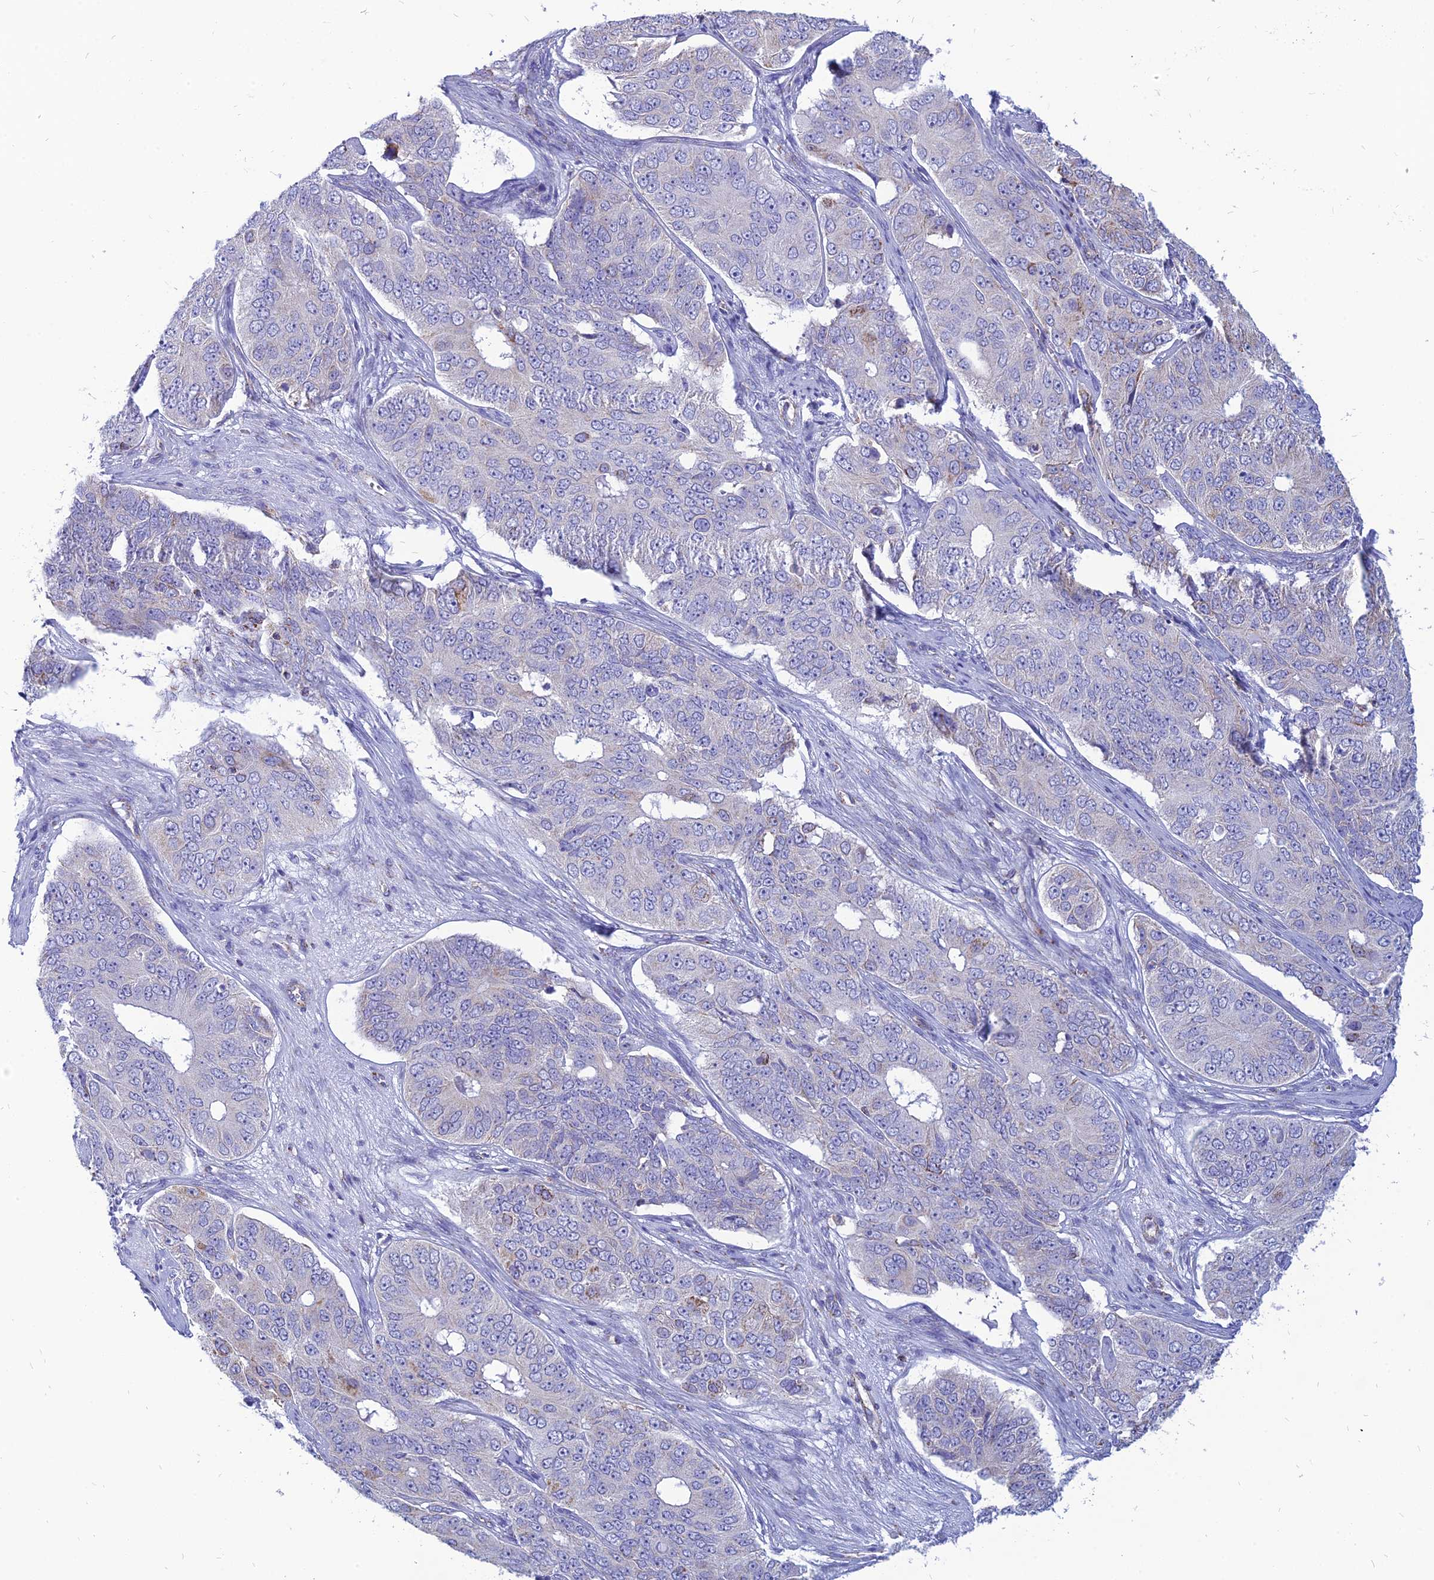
{"staining": {"intensity": "weak", "quantity": "<25%", "location": "cytoplasmic/membranous"}, "tissue": "ovarian cancer", "cell_type": "Tumor cells", "image_type": "cancer", "snomed": [{"axis": "morphology", "description": "Carcinoma, endometroid"}, {"axis": "topography", "description": "Ovary"}], "caption": "DAB (3,3'-diaminobenzidine) immunohistochemical staining of ovarian cancer (endometroid carcinoma) displays no significant staining in tumor cells.", "gene": "PACC1", "patient": {"sex": "female", "age": 51}}